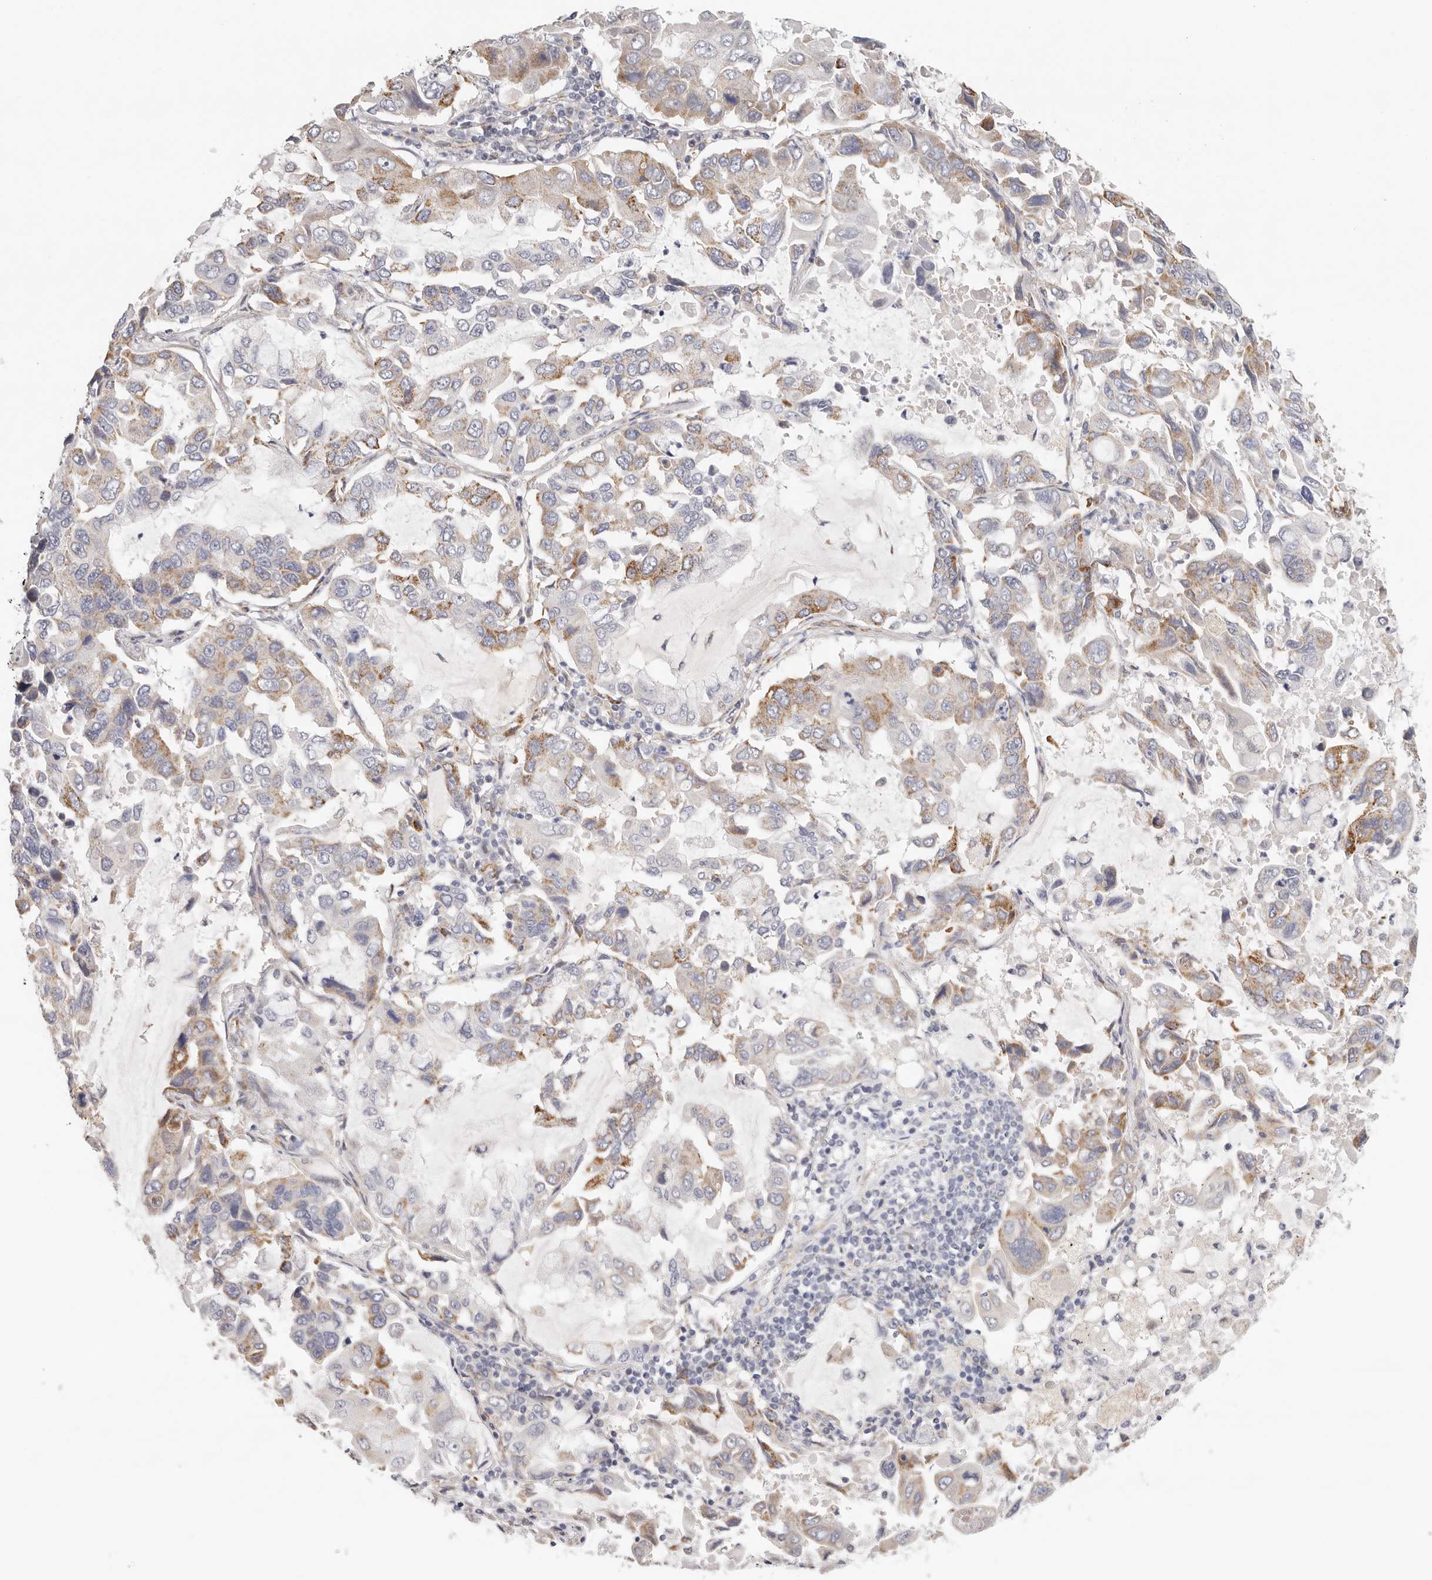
{"staining": {"intensity": "moderate", "quantity": "25%-75%", "location": "cytoplasmic/membranous"}, "tissue": "lung cancer", "cell_type": "Tumor cells", "image_type": "cancer", "snomed": [{"axis": "morphology", "description": "Adenocarcinoma, NOS"}, {"axis": "topography", "description": "Lung"}], "caption": "Immunohistochemical staining of lung adenocarcinoma demonstrates medium levels of moderate cytoplasmic/membranous protein expression in about 25%-75% of tumor cells. Nuclei are stained in blue.", "gene": "AFDN", "patient": {"sex": "male", "age": 64}}